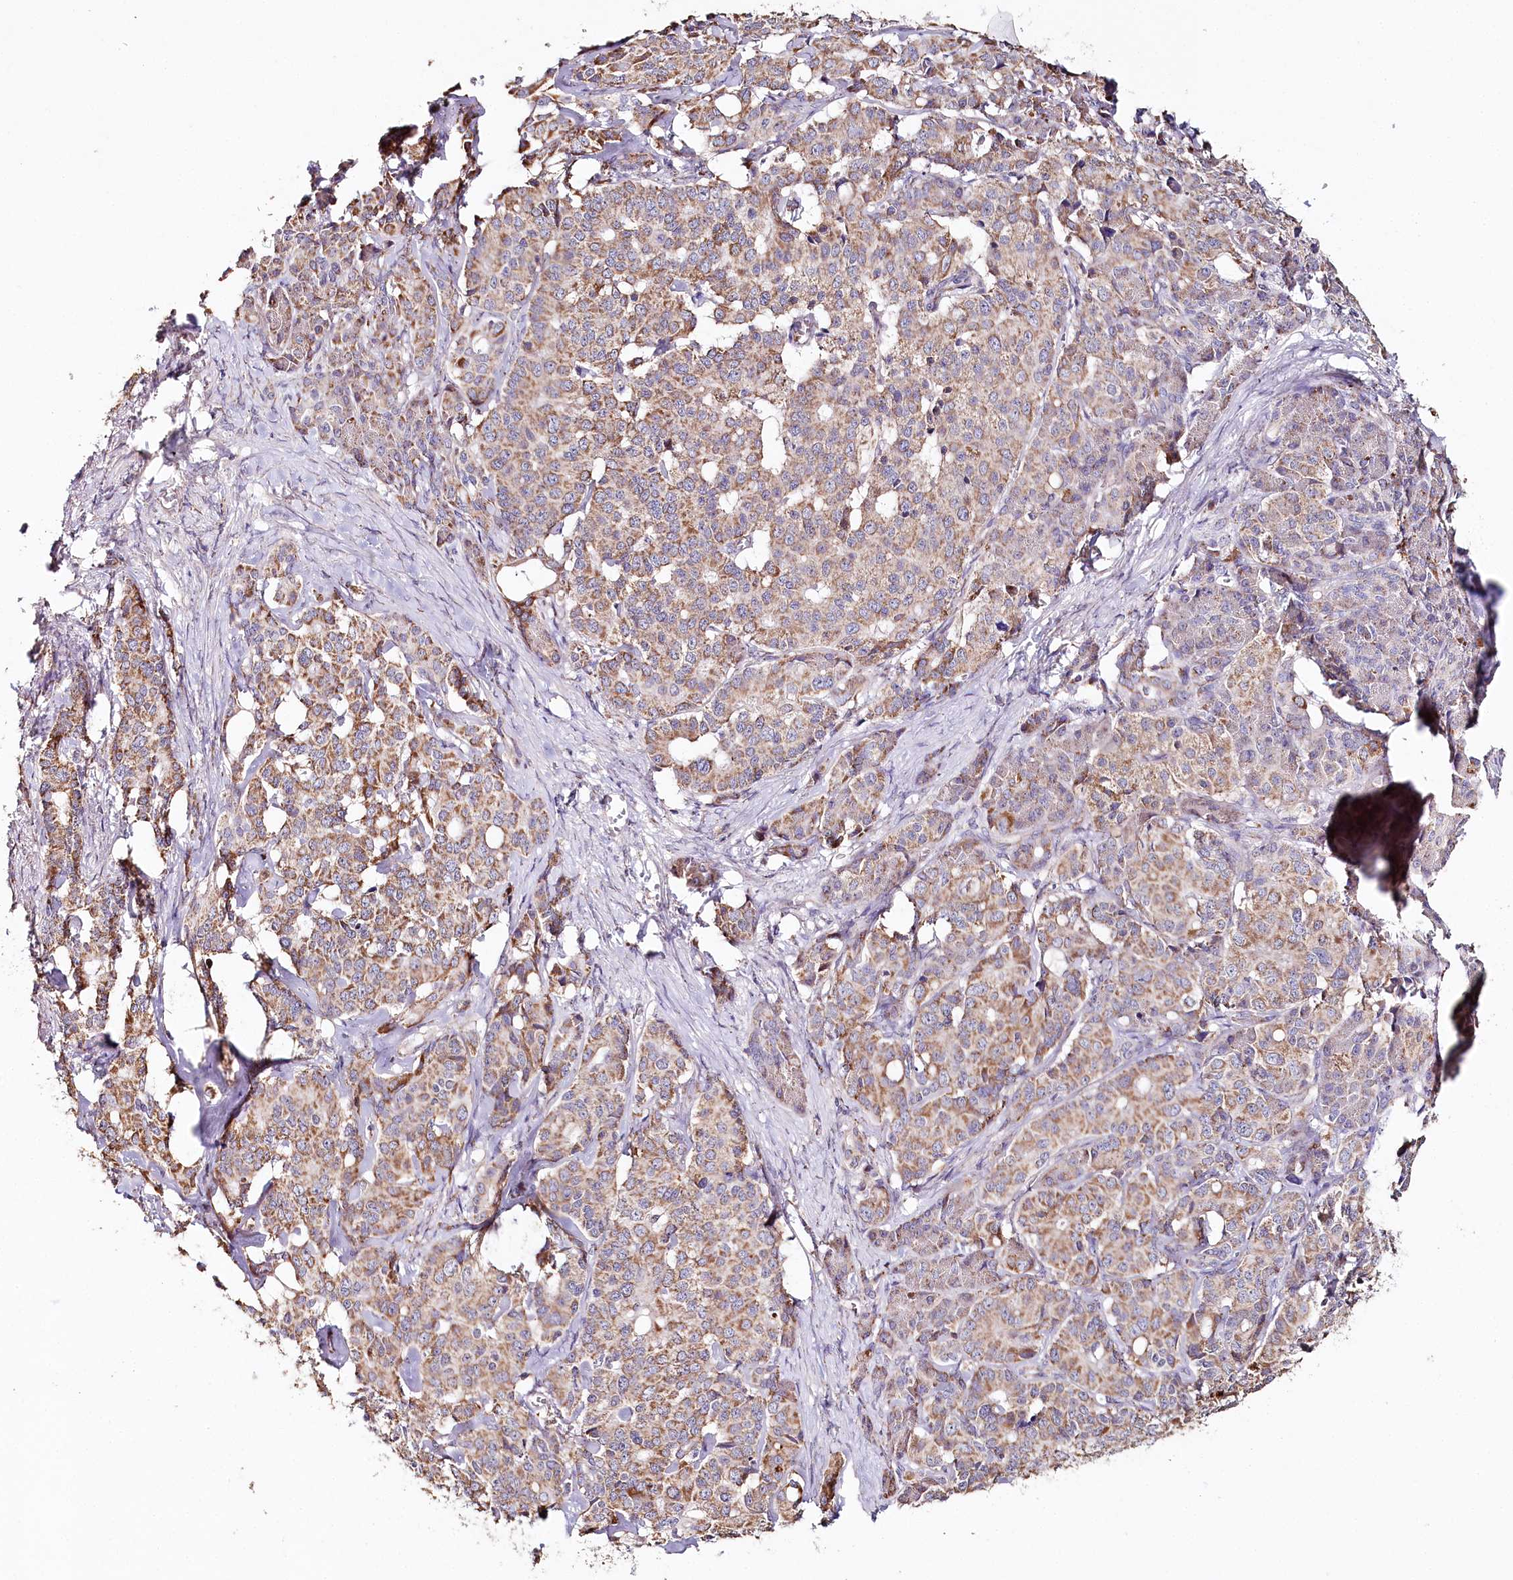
{"staining": {"intensity": "moderate", "quantity": ">75%", "location": "cytoplasmic/membranous"}, "tissue": "pancreatic cancer", "cell_type": "Tumor cells", "image_type": "cancer", "snomed": [{"axis": "morphology", "description": "Adenocarcinoma, NOS"}, {"axis": "topography", "description": "Pancreas"}], "caption": "Pancreatic adenocarcinoma was stained to show a protein in brown. There is medium levels of moderate cytoplasmic/membranous staining in approximately >75% of tumor cells.", "gene": "MMP25", "patient": {"sex": "female", "age": 74}}